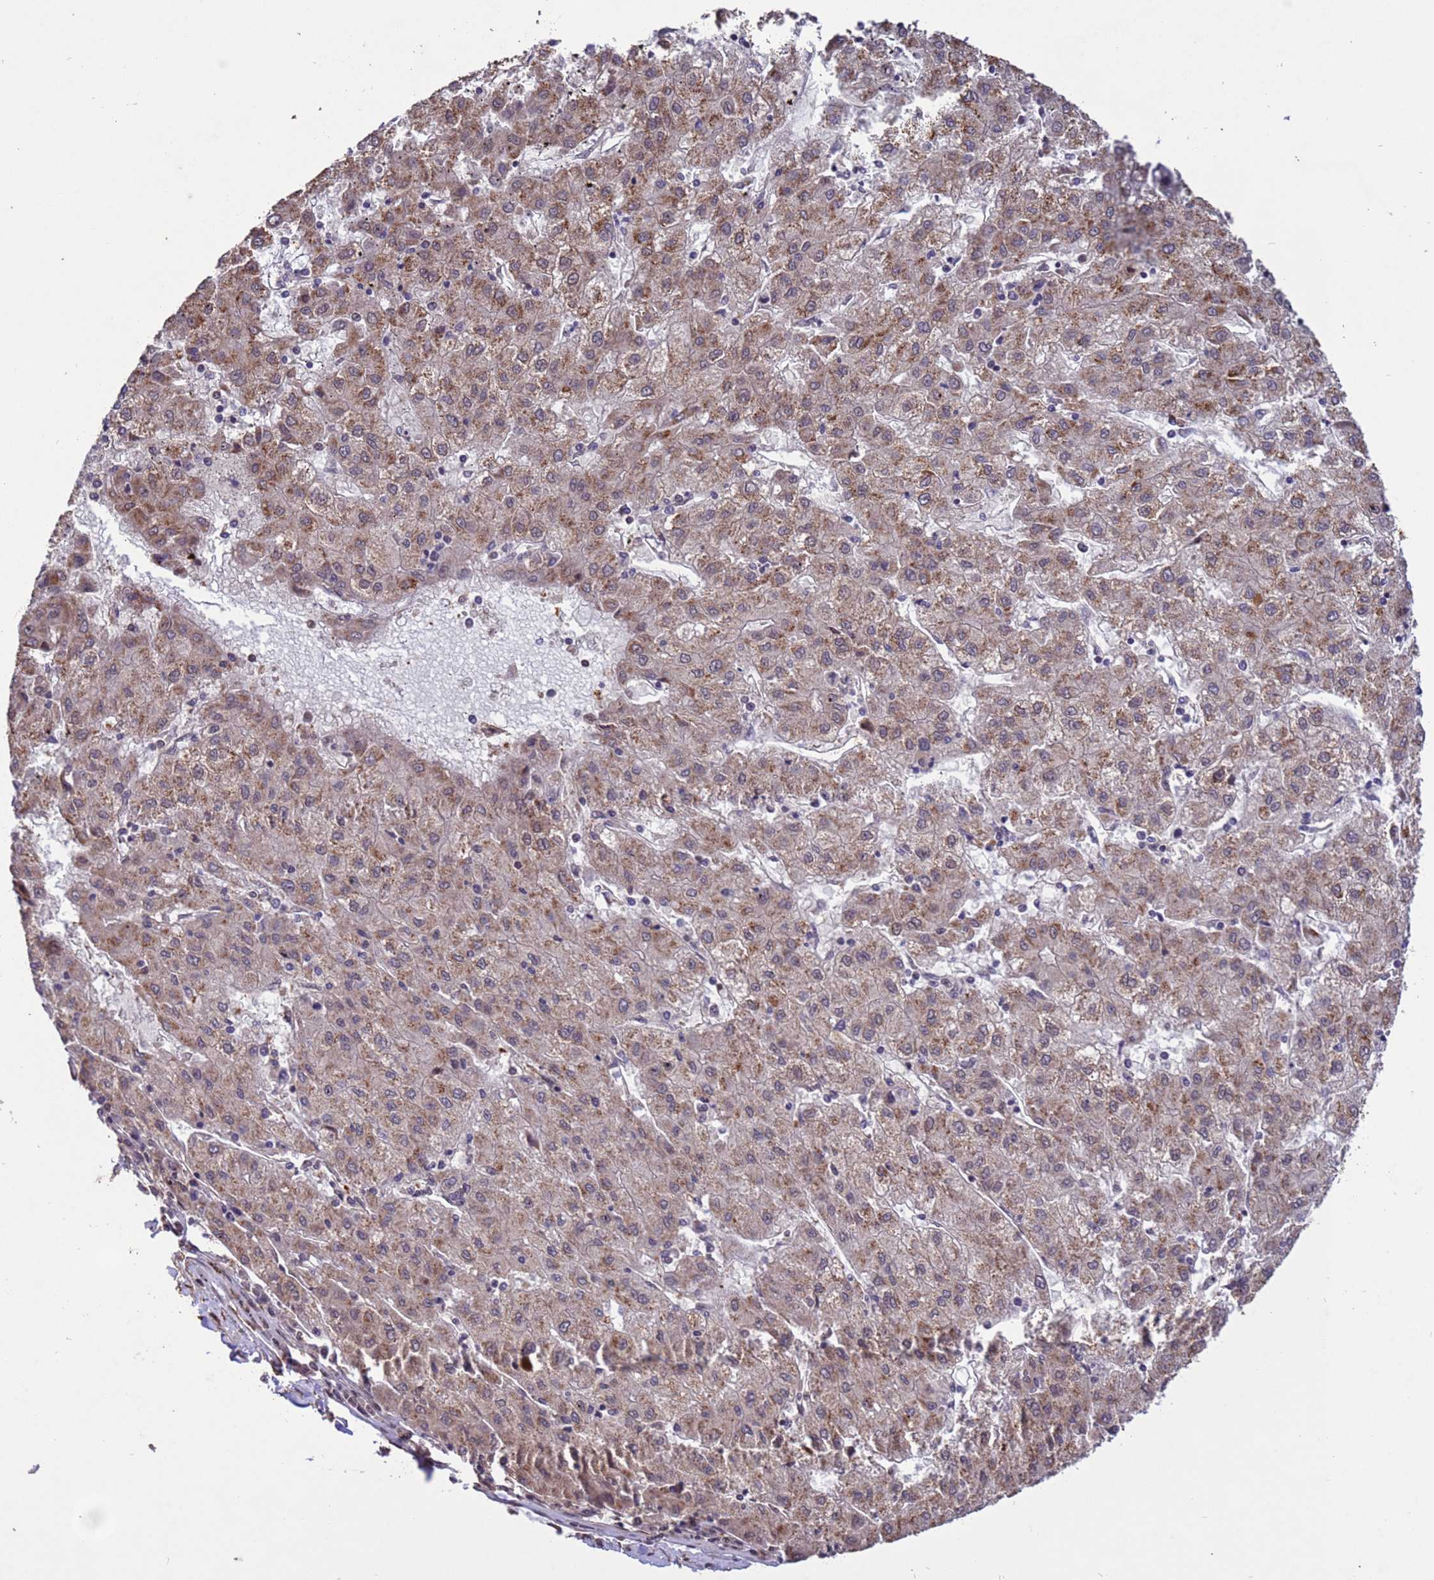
{"staining": {"intensity": "moderate", "quantity": ">75%", "location": "cytoplasmic/membranous"}, "tissue": "liver cancer", "cell_type": "Tumor cells", "image_type": "cancer", "snomed": [{"axis": "morphology", "description": "Carcinoma, Hepatocellular, NOS"}, {"axis": "topography", "description": "Liver"}], "caption": "Immunohistochemistry (IHC) histopathology image of neoplastic tissue: liver hepatocellular carcinoma stained using immunohistochemistry (IHC) shows medium levels of moderate protein expression localized specifically in the cytoplasmic/membranous of tumor cells, appearing as a cytoplasmic/membranous brown color.", "gene": "VSTM4", "patient": {"sex": "male", "age": 72}}